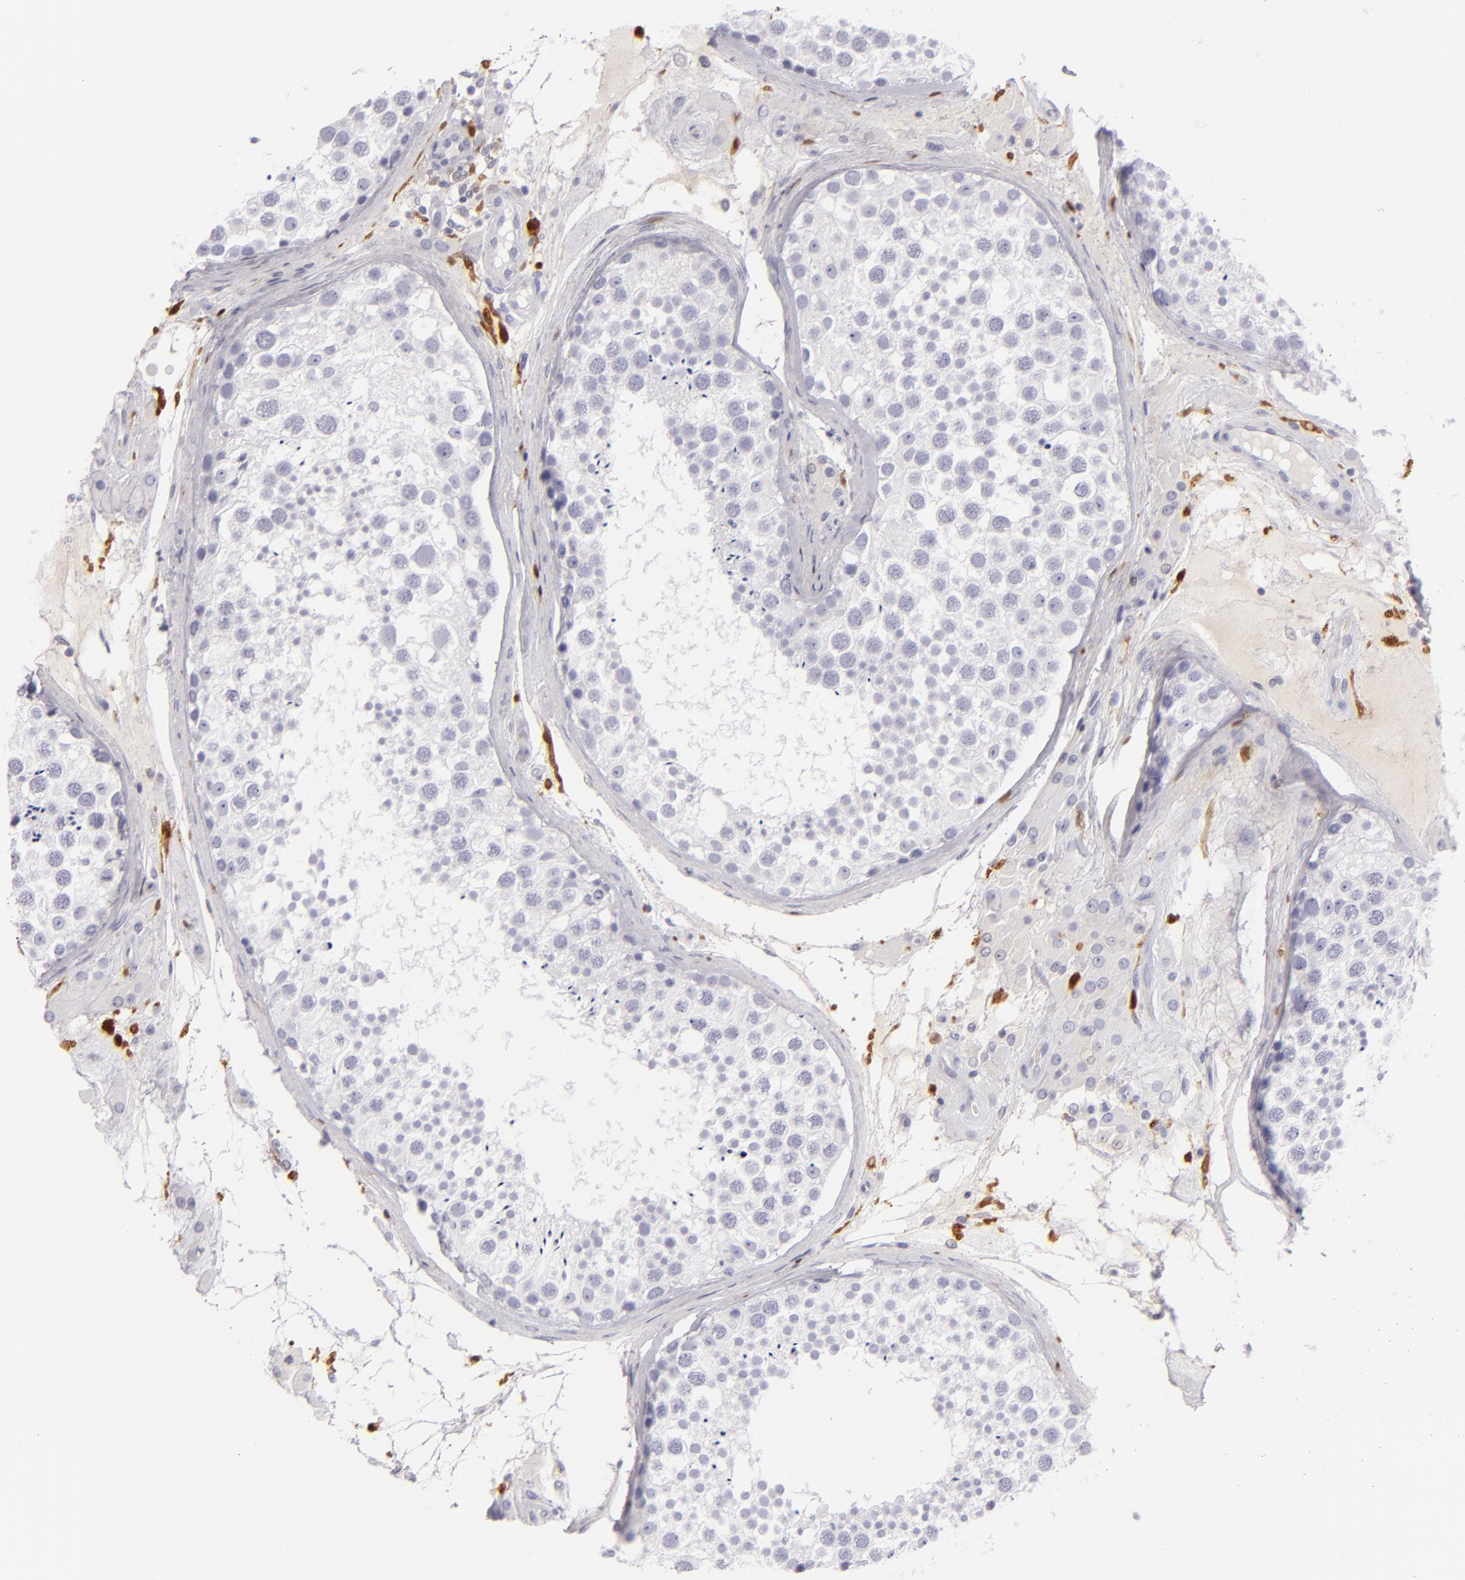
{"staining": {"intensity": "negative", "quantity": "none", "location": "none"}, "tissue": "testis", "cell_type": "Cells in seminiferous ducts", "image_type": "normal", "snomed": [{"axis": "morphology", "description": "Normal tissue, NOS"}, {"axis": "topography", "description": "Testis"}], "caption": "IHC image of benign testis: testis stained with DAB demonstrates no significant protein expression in cells in seminiferous ducts.", "gene": "F13A1", "patient": {"sex": "male", "age": 46}}